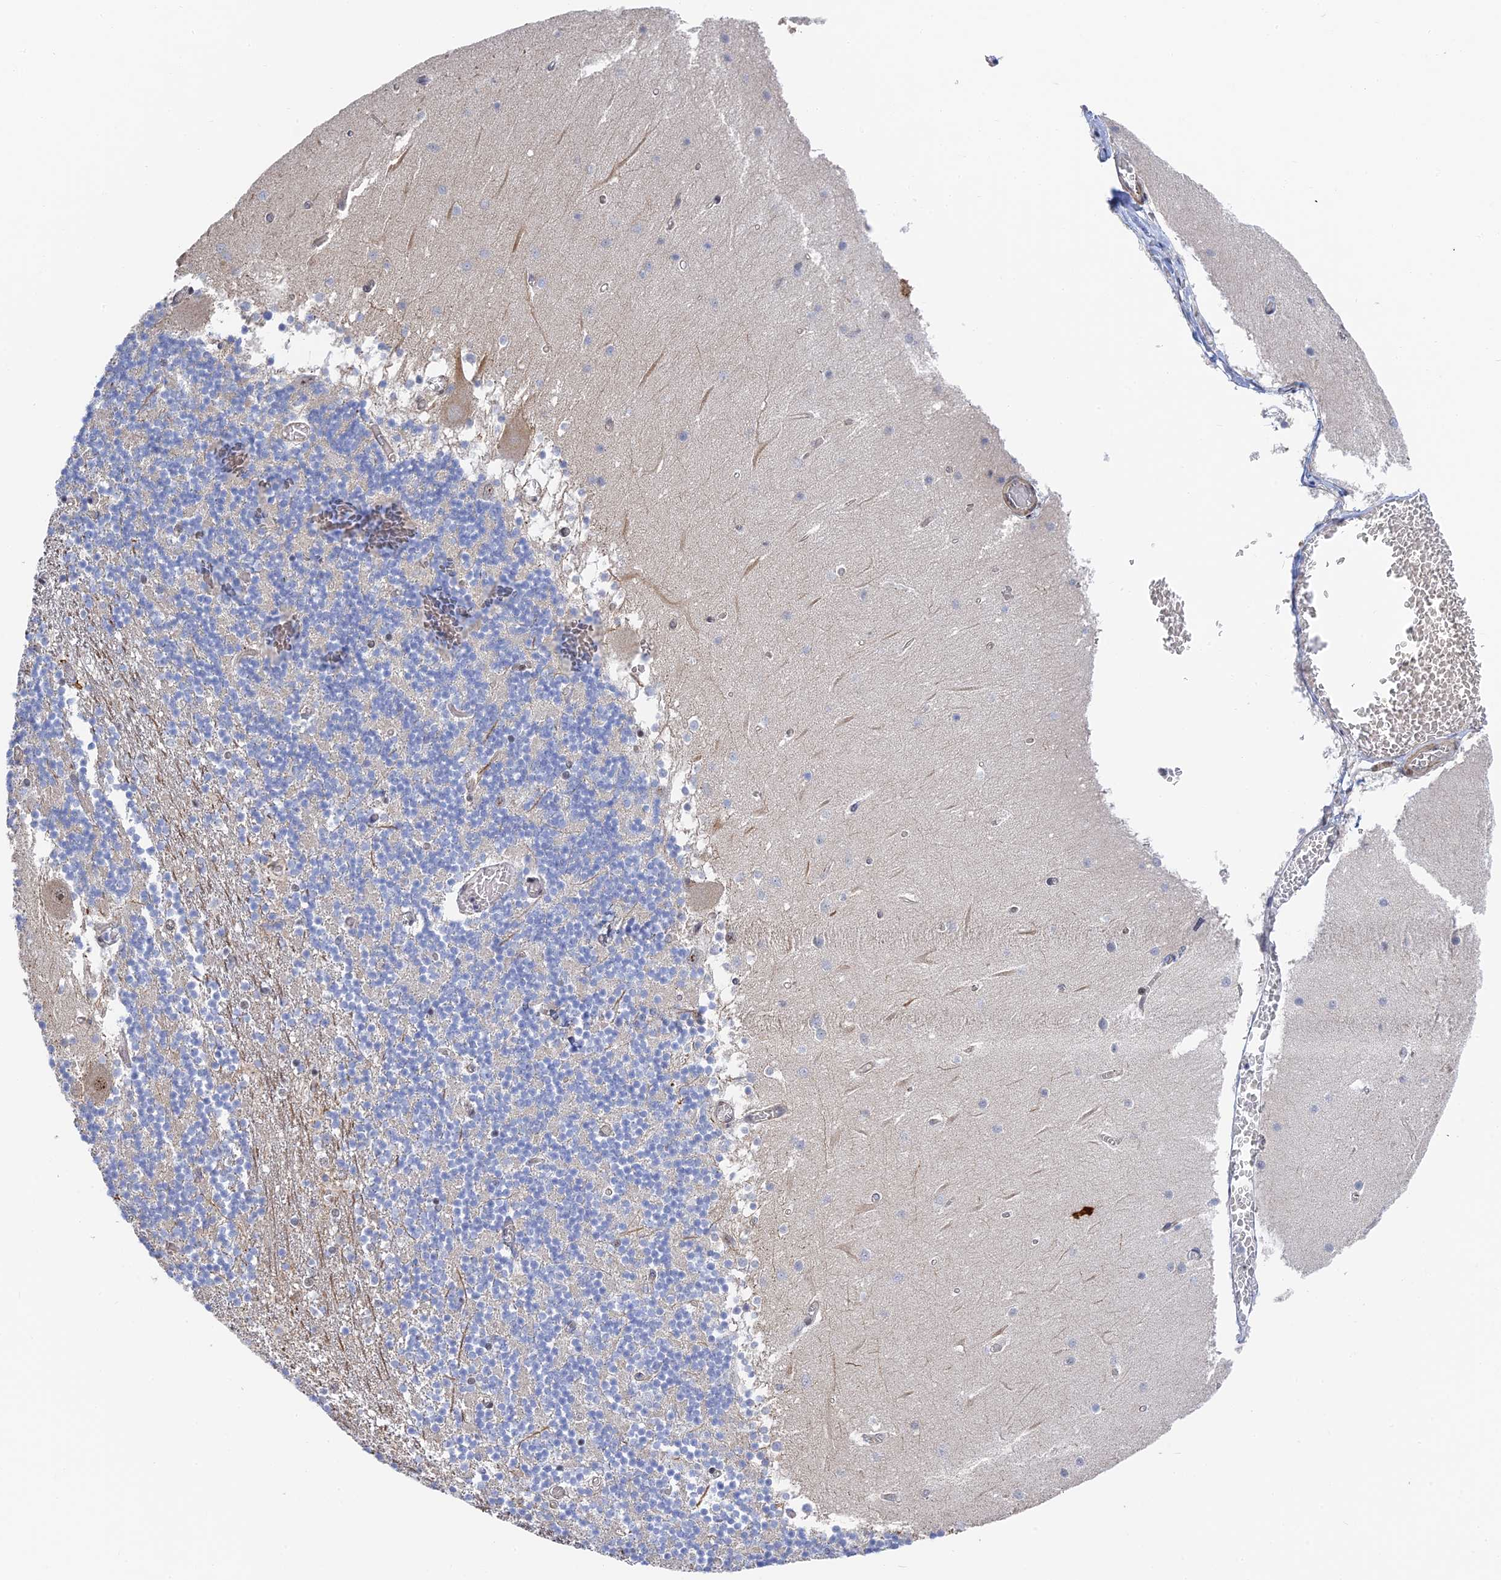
{"staining": {"intensity": "negative", "quantity": "none", "location": "none"}, "tissue": "cerebellum", "cell_type": "Cells in granular layer", "image_type": "normal", "snomed": [{"axis": "morphology", "description": "Normal tissue, NOS"}, {"axis": "topography", "description": "Cerebellum"}], "caption": "There is no significant expression in cells in granular layer of cerebellum. (DAB (3,3'-diaminobenzidine) immunohistochemistry visualized using brightfield microscopy, high magnification).", "gene": "CFAP92", "patient": {"sex": "female", "age": 28}}